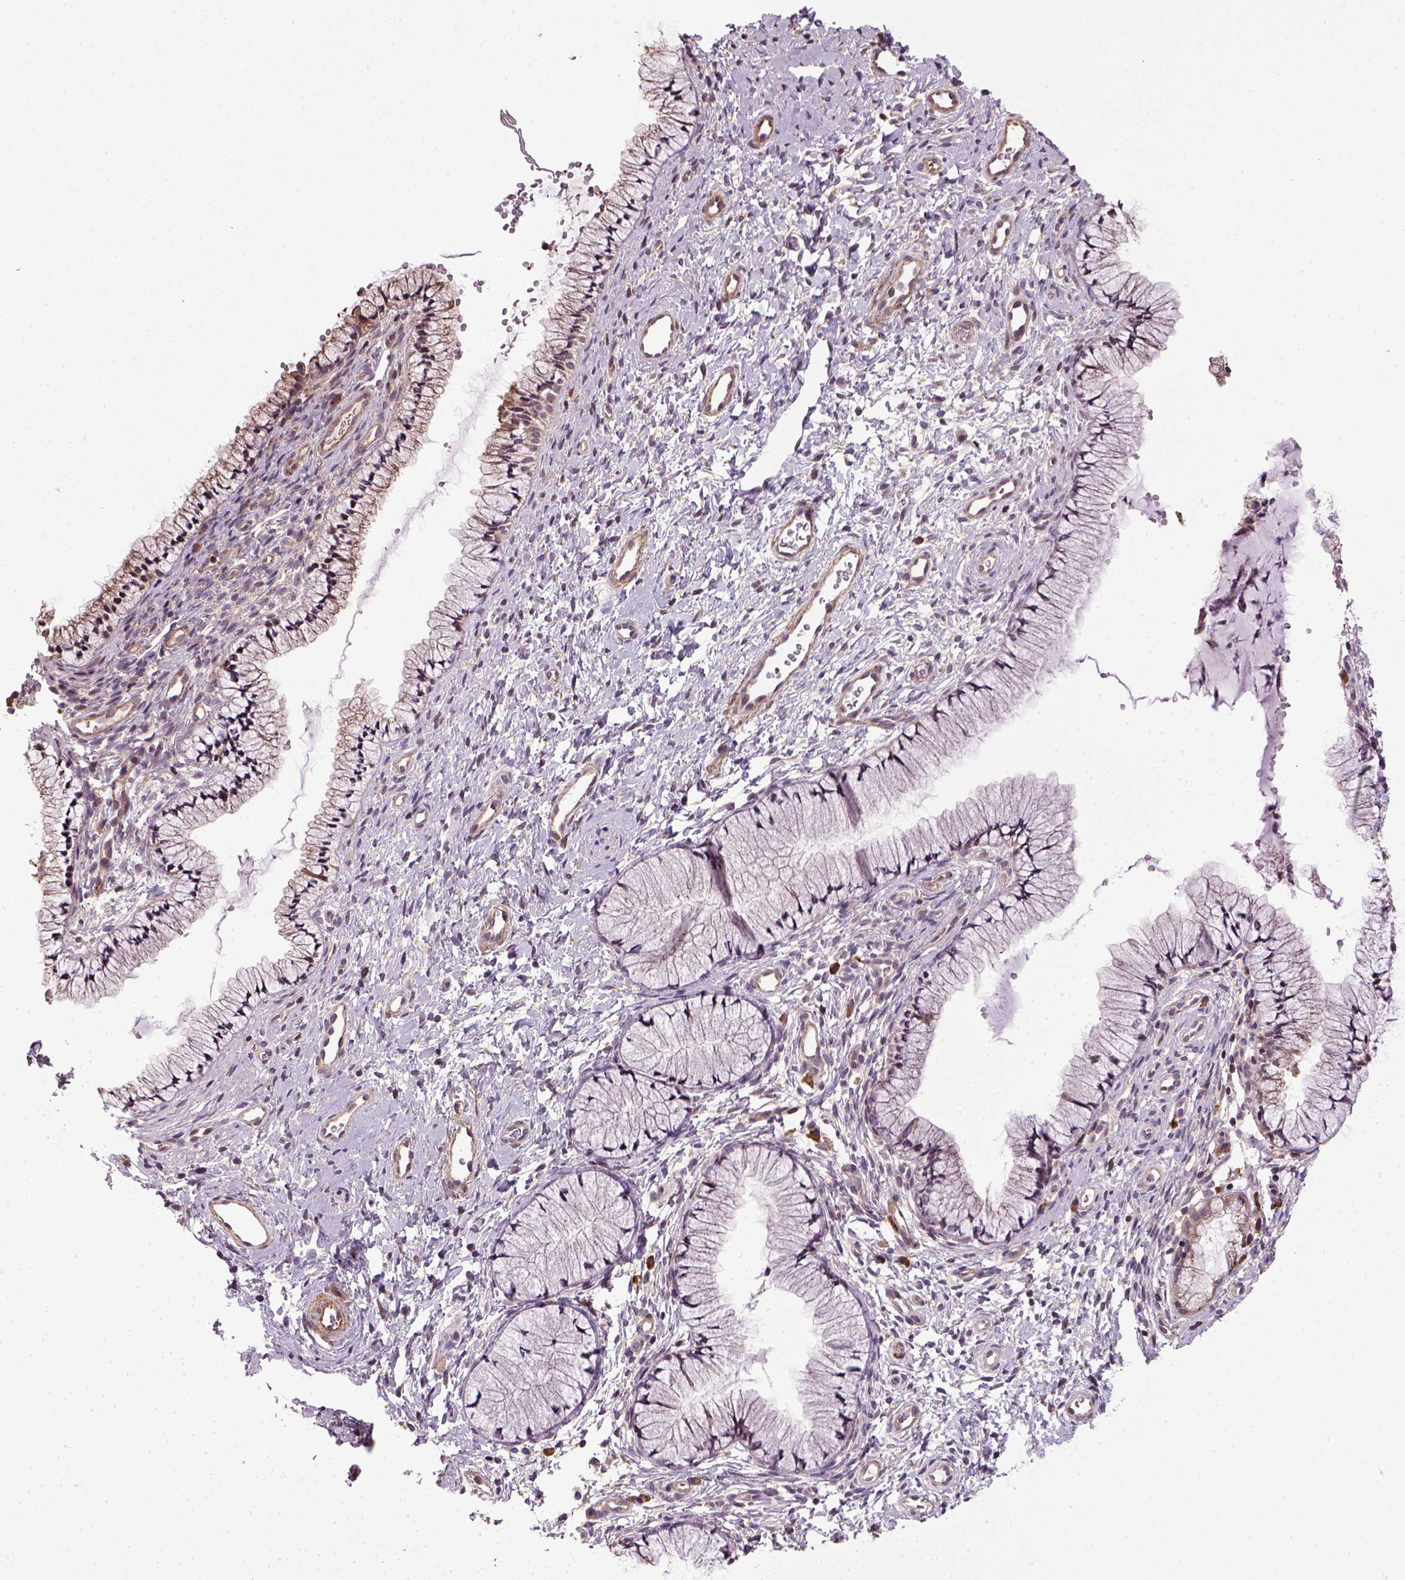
{"staining": {"intensity": "weak", "quantity": "<25%", "location": "cytoplasmic/membranous"}, "tissue": "cervix", "cell_type": "Glandular cells", "image_type": "normal", "snomed": [{"axis": "morphology", "description": "Normal tissue, NOS"}, {"axis": "topography", "description": "Cervix"}], "caption": "Glandular cells show no significant positivity in unremarkable cervix. (DAB immunohistochemistry, high magnification).", "gene": "TPRG1", "patient": {"sex": "female", "age": 36}}